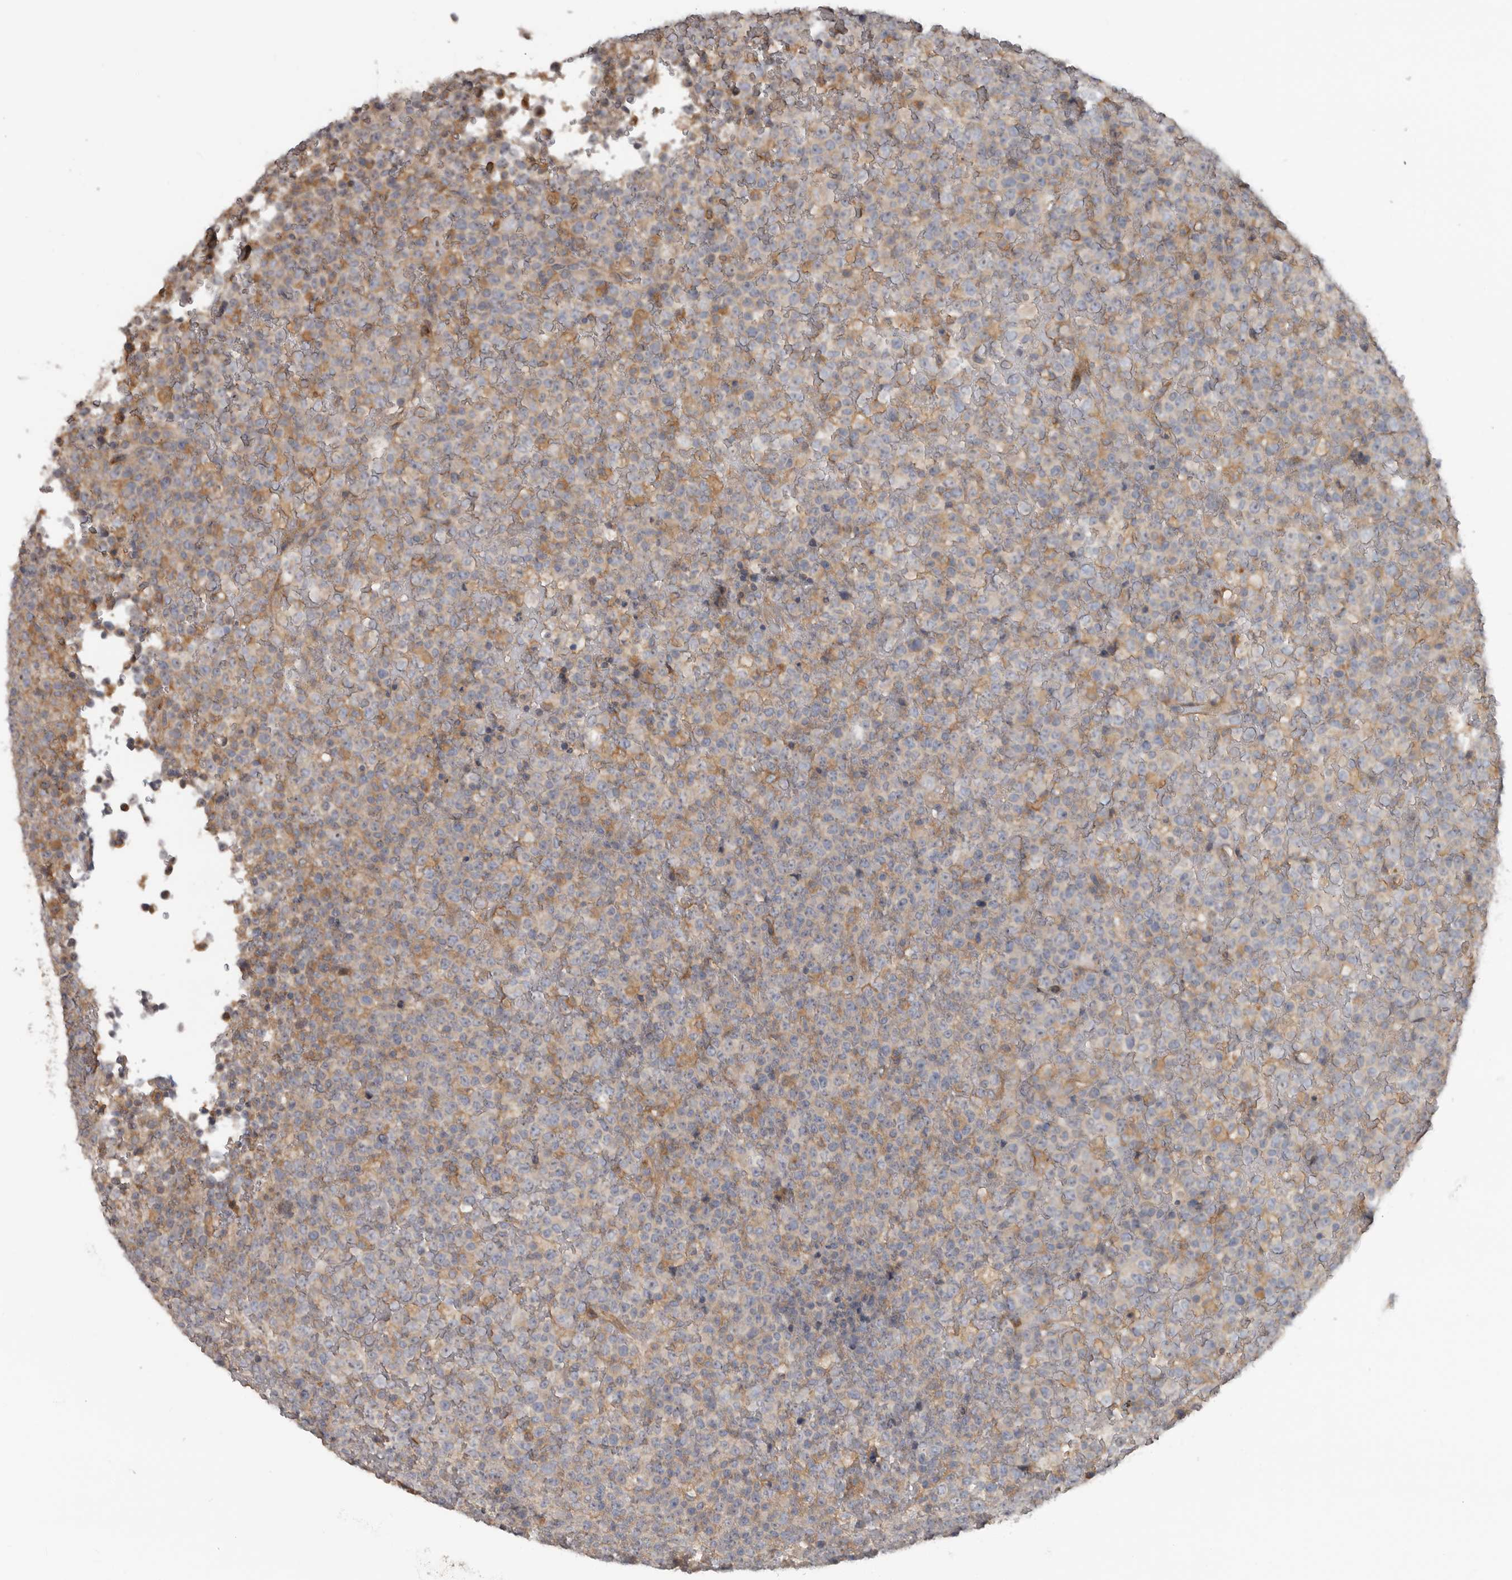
{"staining": {"intensity": "negative", "quantity": "none", "location": "none"}, "tissue": "lymphoma", "cell_type": "Tumor cells", "image_type": "cancer", "snomed": [{"axis": "morphology", "description": "Malignant lymphoma, non-Hodgkin's type, High grade"}, {"axis": "topography", "description": "Lymph node"}], "caption": "This is an immunohistochemistry (IHC) micrograph of malignant lymphoma, non-Hodgkin's type (high-grade). There is no positivity in tumor cells.", "gene": "HINT3", "patient": {"sex": "male", "age": 13}}